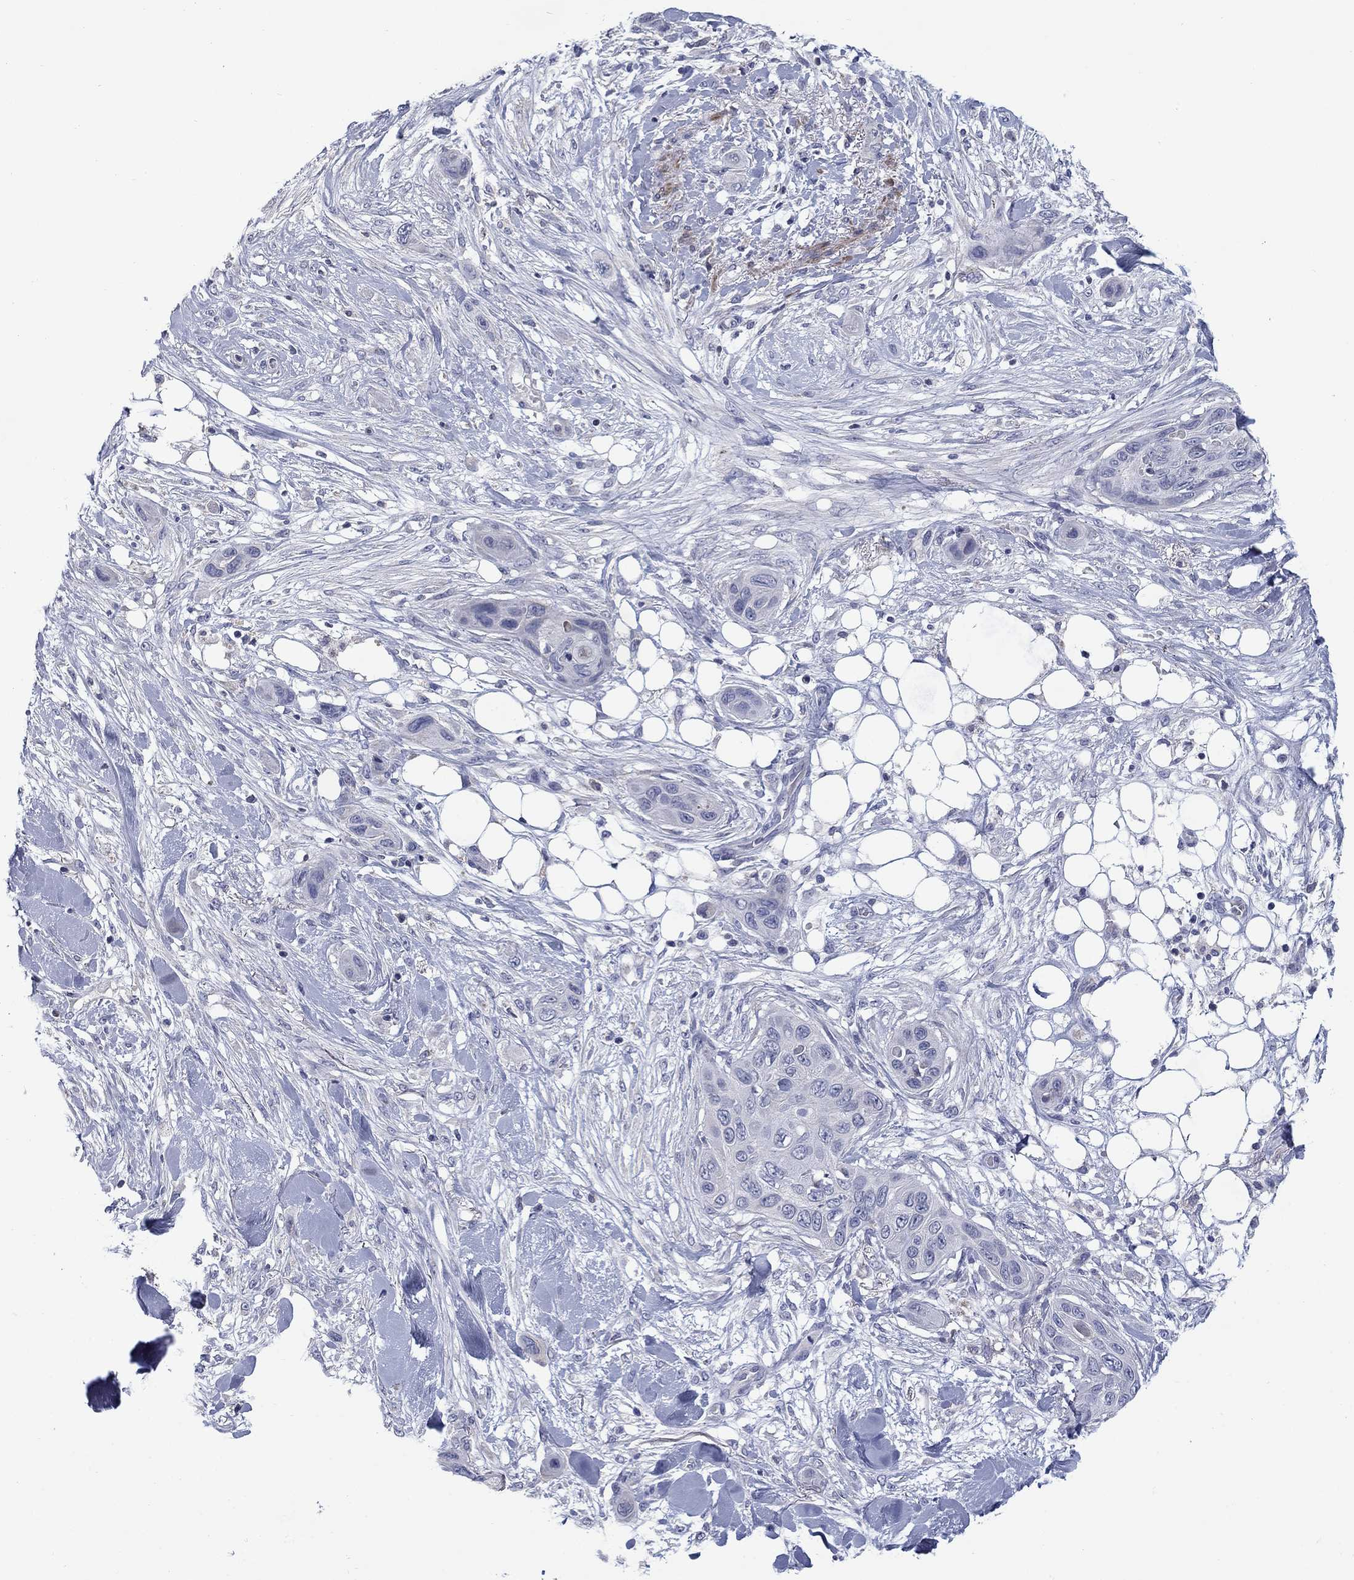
{"staining": {"intensity": "negative", "quantity": "none", "location": "none"}, "tissue": "skin cancer", "cell_type": "Tumor cells", "image_type": "cancer", "snomed": [{"axis": "morphology", "description": "Squamous cell carcinoma, NOS"}, {"axis": "topography", "description": "Skin"}], "caption": "High power microscopy photomicrograph of an IHC image of skin cancer, revealing no significant expression in tumor cells.", "gene": "FRK", "patient": {"sex": "male", "age": 78}}